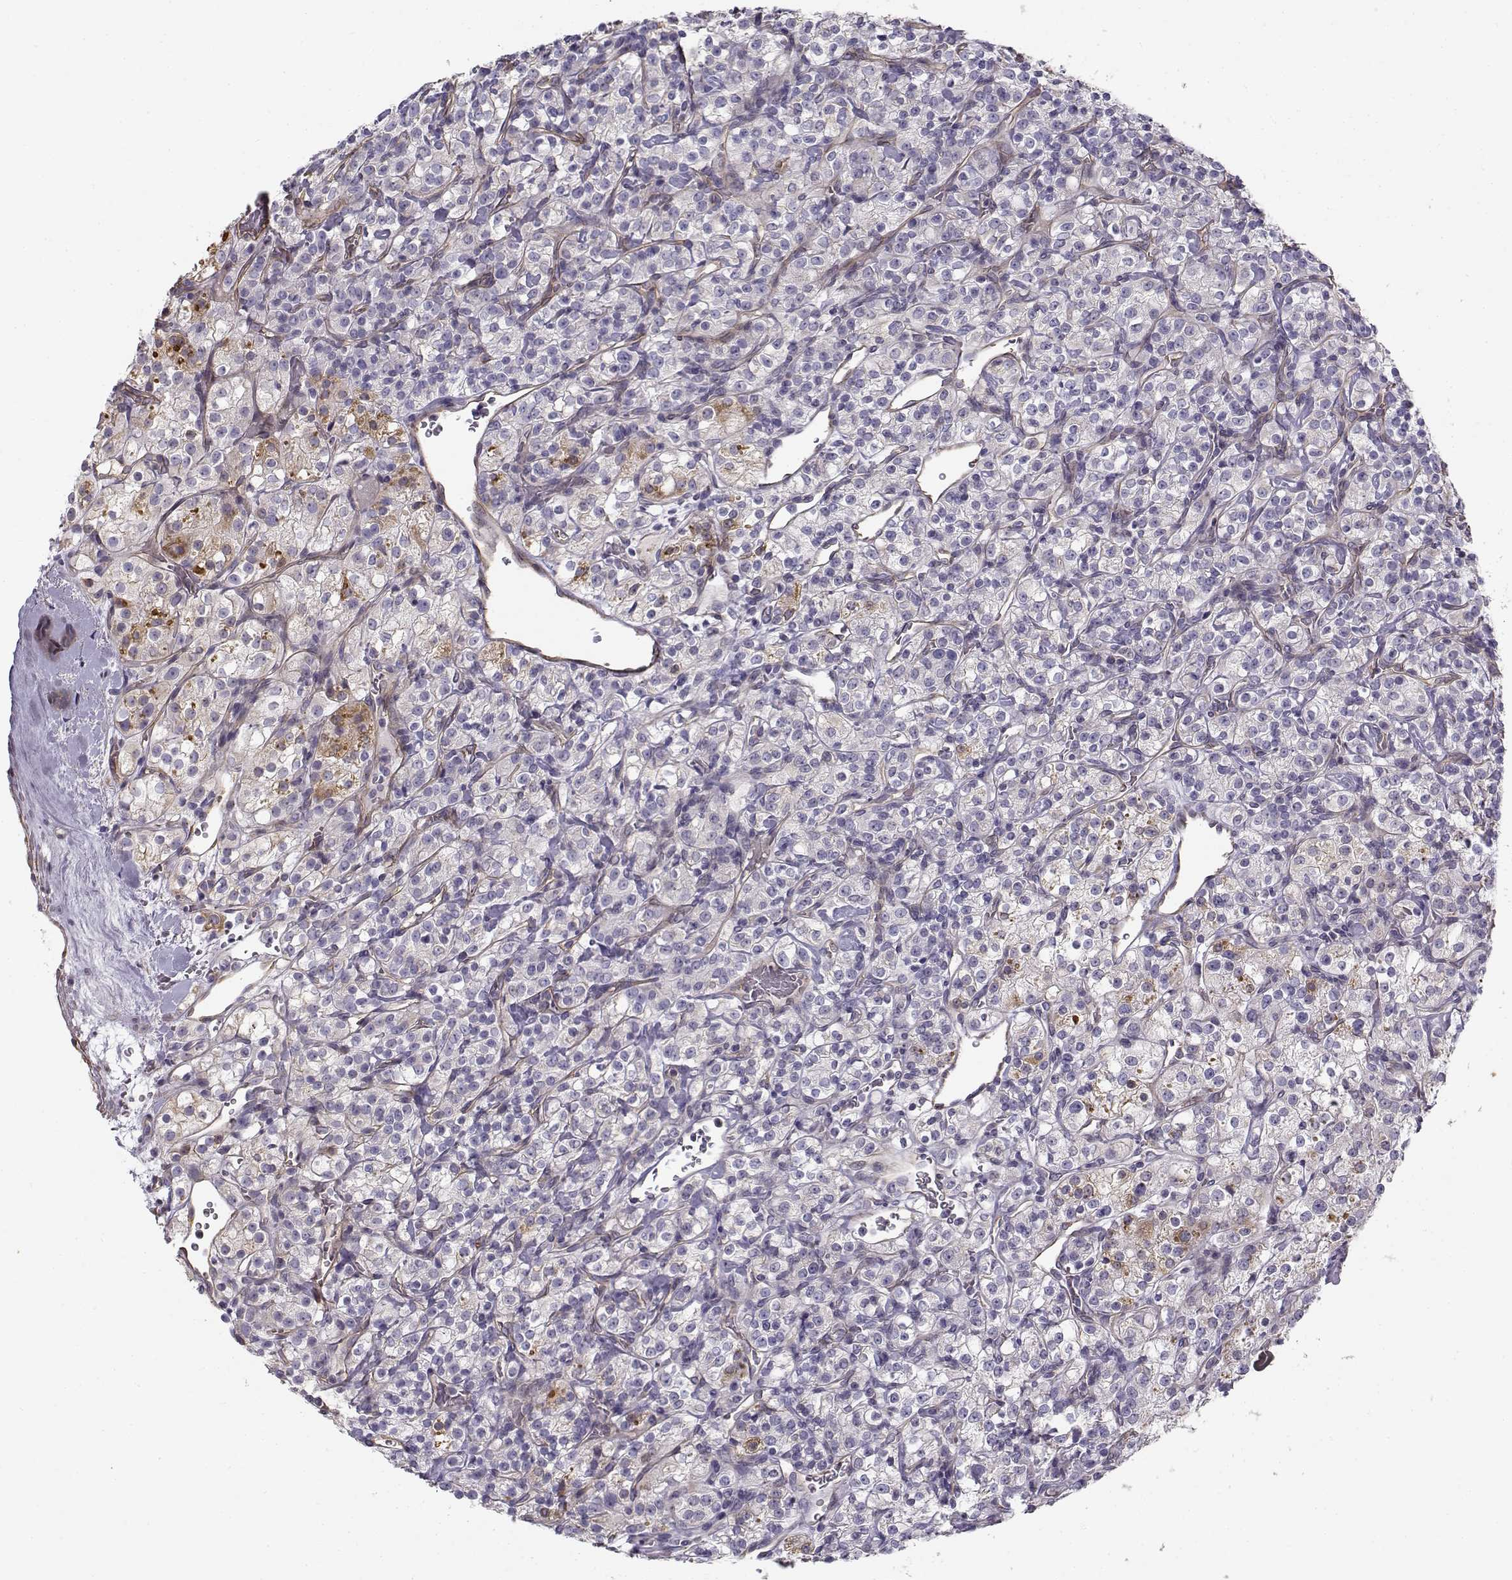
{"staining": {"intensity": "negative", "quantity": "none", "location": "none"}, "tissue": "renal cancer", "cell_type": "Tumor cells", "image_type": "cancer", "snomed": [{"axis": "morphology", "description": "Adenocarcinoma, NOS"}, {"axis": "topography", "description": "Kidney"}], "caption": "Renal cancer was stained to show a protein in brown. There is no significant expression in tumor cells.", "gene": "MYO1A", "patient": {"sex": "male", "age": 77}}